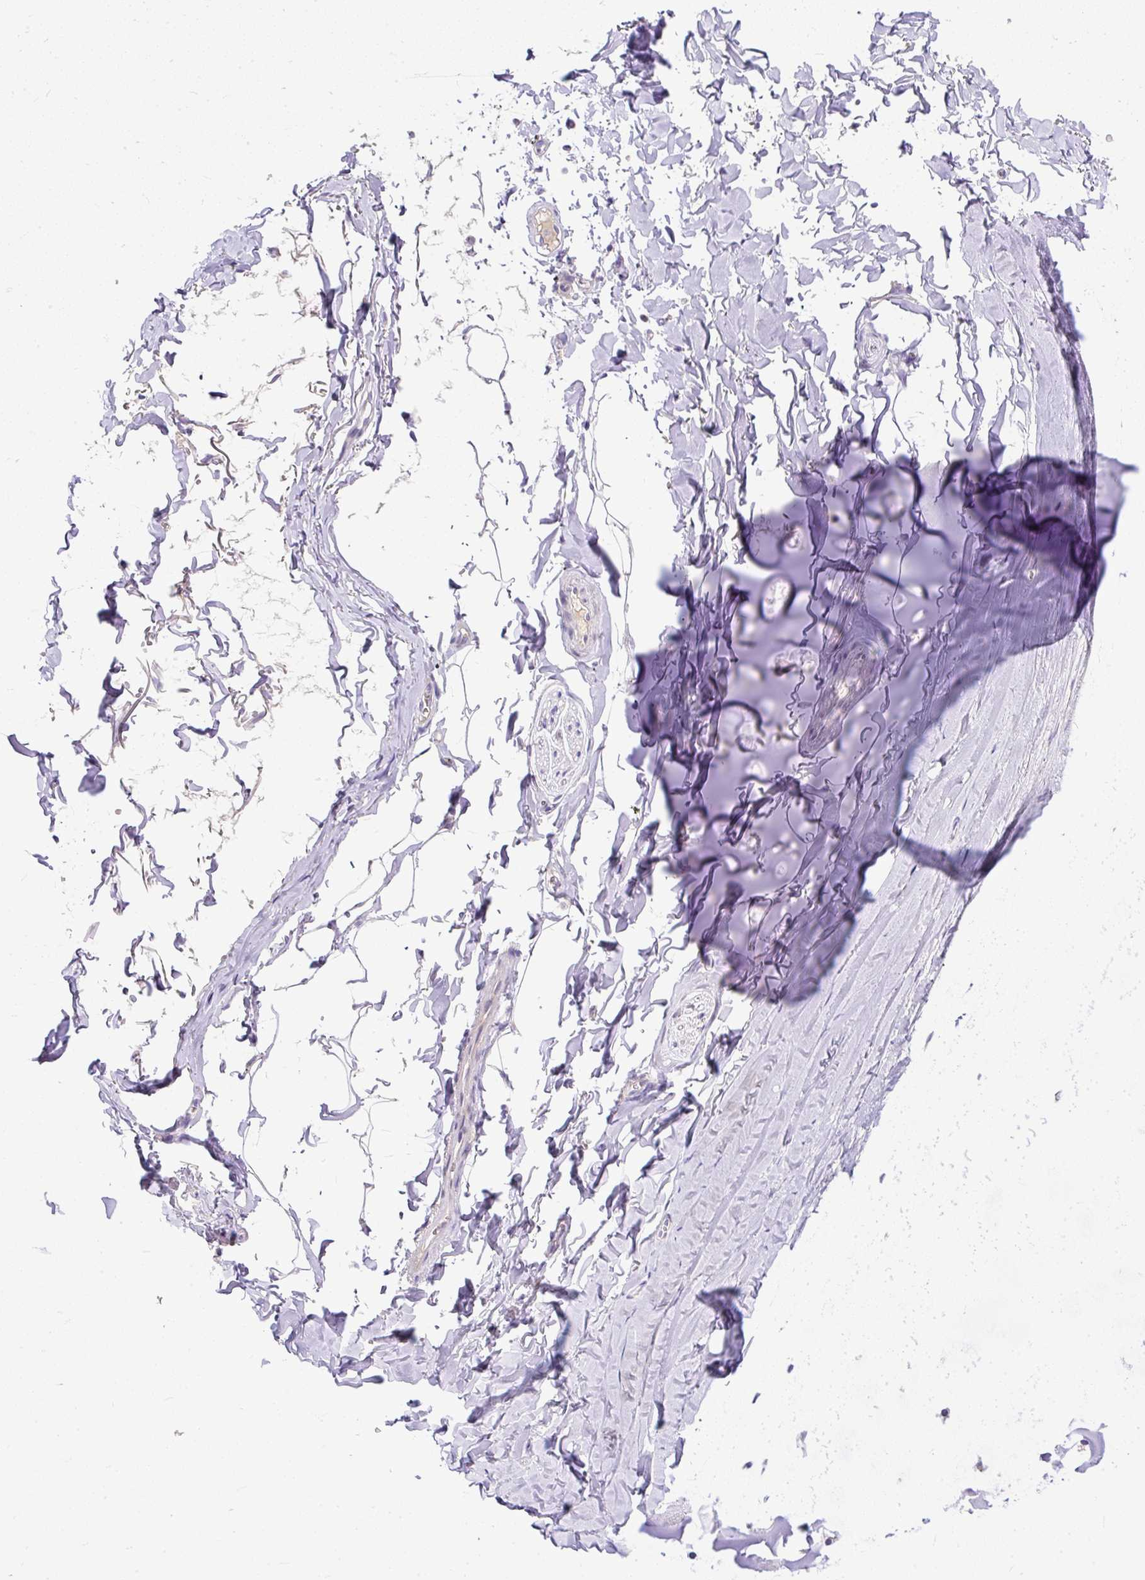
{"staining": {"intensity": "negative", "quantity": "none", "location": "none"}, "tissue": "adipose tissue", "cell_type": "Adipocytes", "image_type": "normal", "snomed": [{"axis": "morphology", "description": "Normal tissue, NOS"}, {"axis": "topography", "description": "Cartilage tissue"}, {"axis": "topography", "description": "Bronchus"}, {"axis": "topography", "description": "Peripheral nerve tissue"}], "caption": "This is an IHC image of unremarkable adipose tissue. There is no expression in adipocytes.", "gene": "AMFR", "patient": {"sex": "female", "age": 59}}